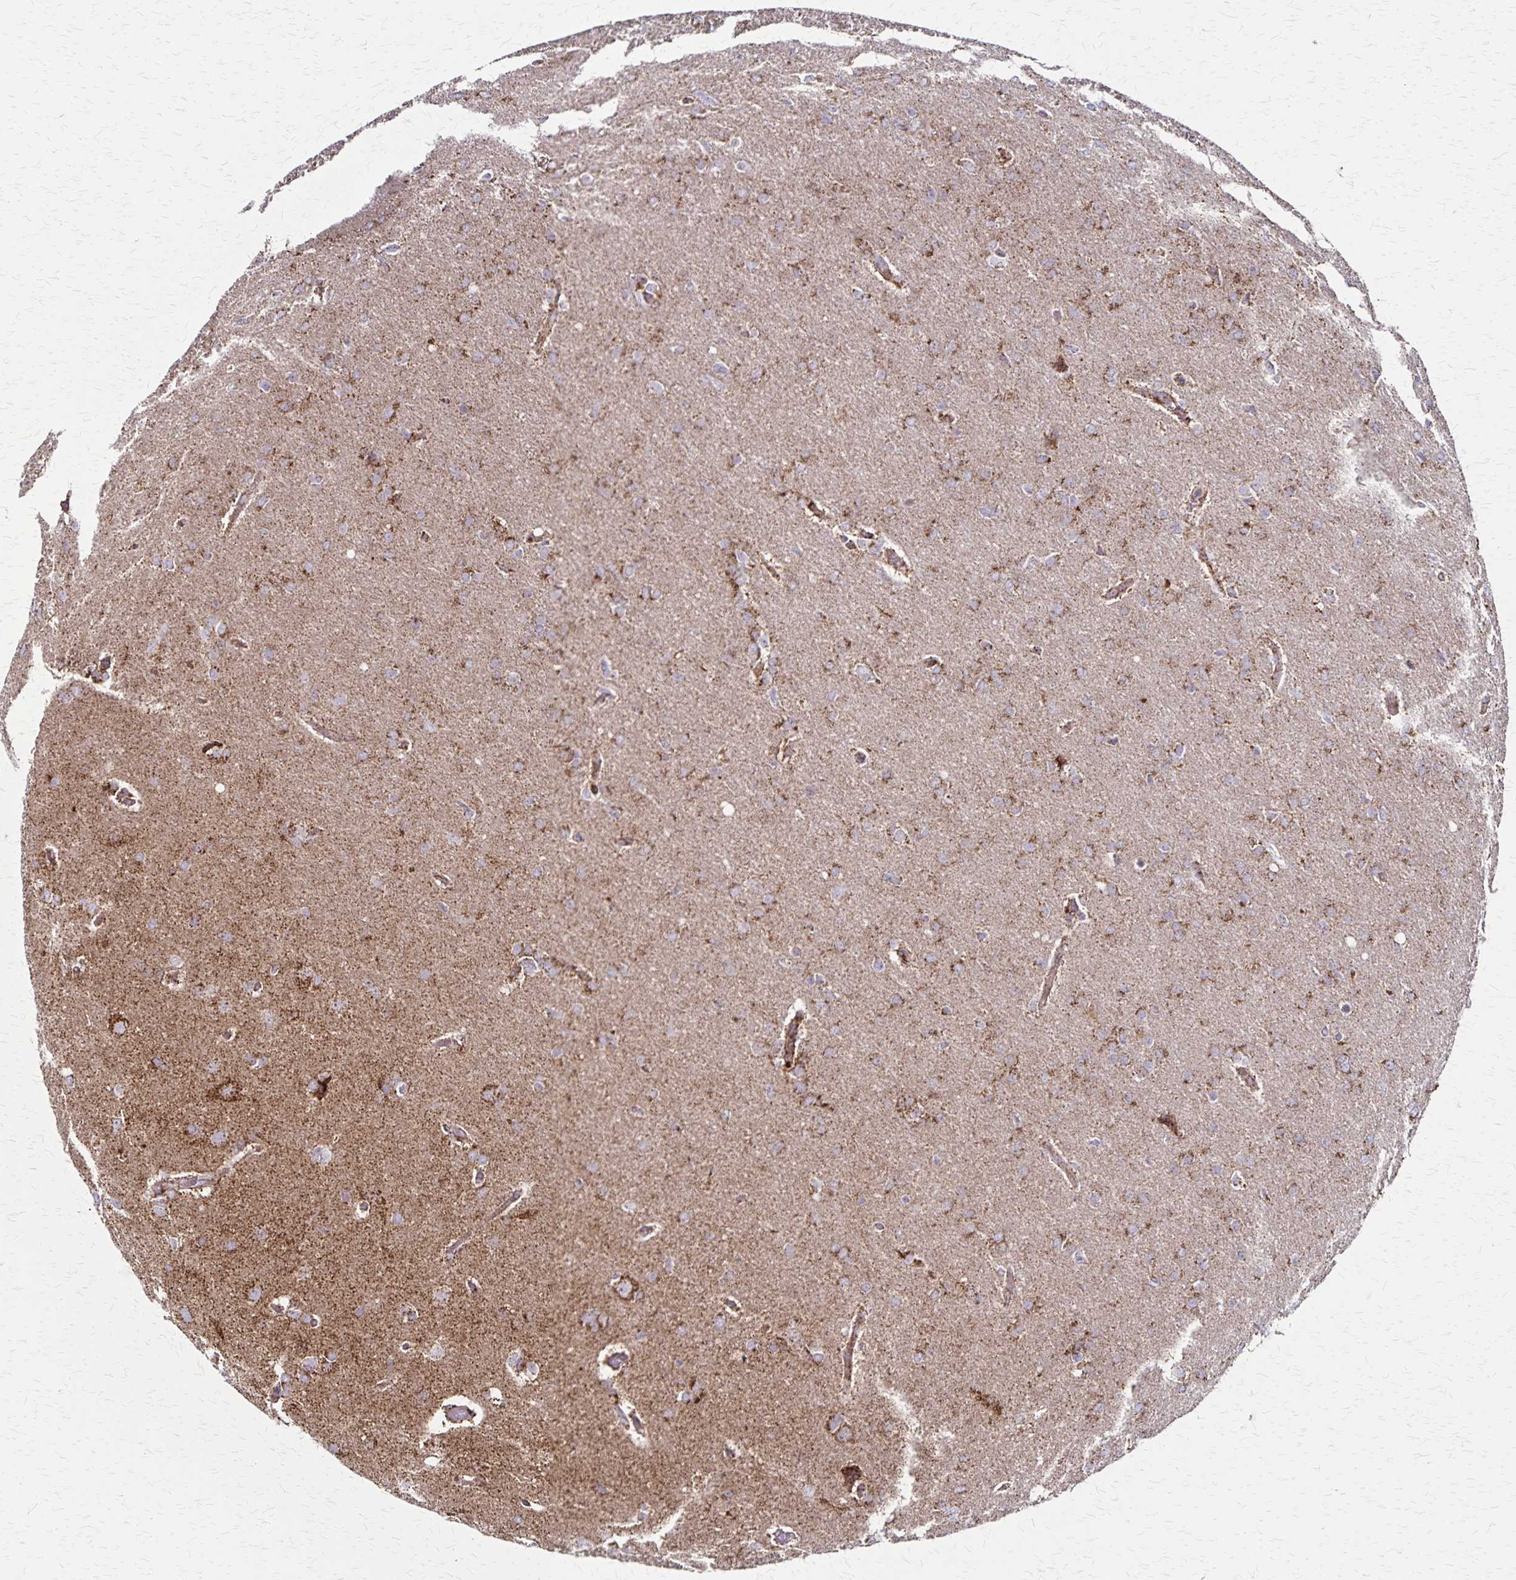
{"staining": {"intensity": "moderate", "quantity": ">75%", "location": "cytoplasmic/membranous"}, "tissue": "glioma", "cell_type": "Tumor cells", "image_type": "cancer", "snomed": [{"axis": "morphology", "description": "Glioma, malignant, High grade"}, {"axis": "topography", "description": "Brain"}], "caption": "Glioma tissue reveals moderate cytoplasmic/membranous expression in about >75% of tumor cells Ihc stains the protein of interest in brown and the nuclei are stained blue.", "gene": "NFS1", "patient": {"sex": "male", "age": 53}}